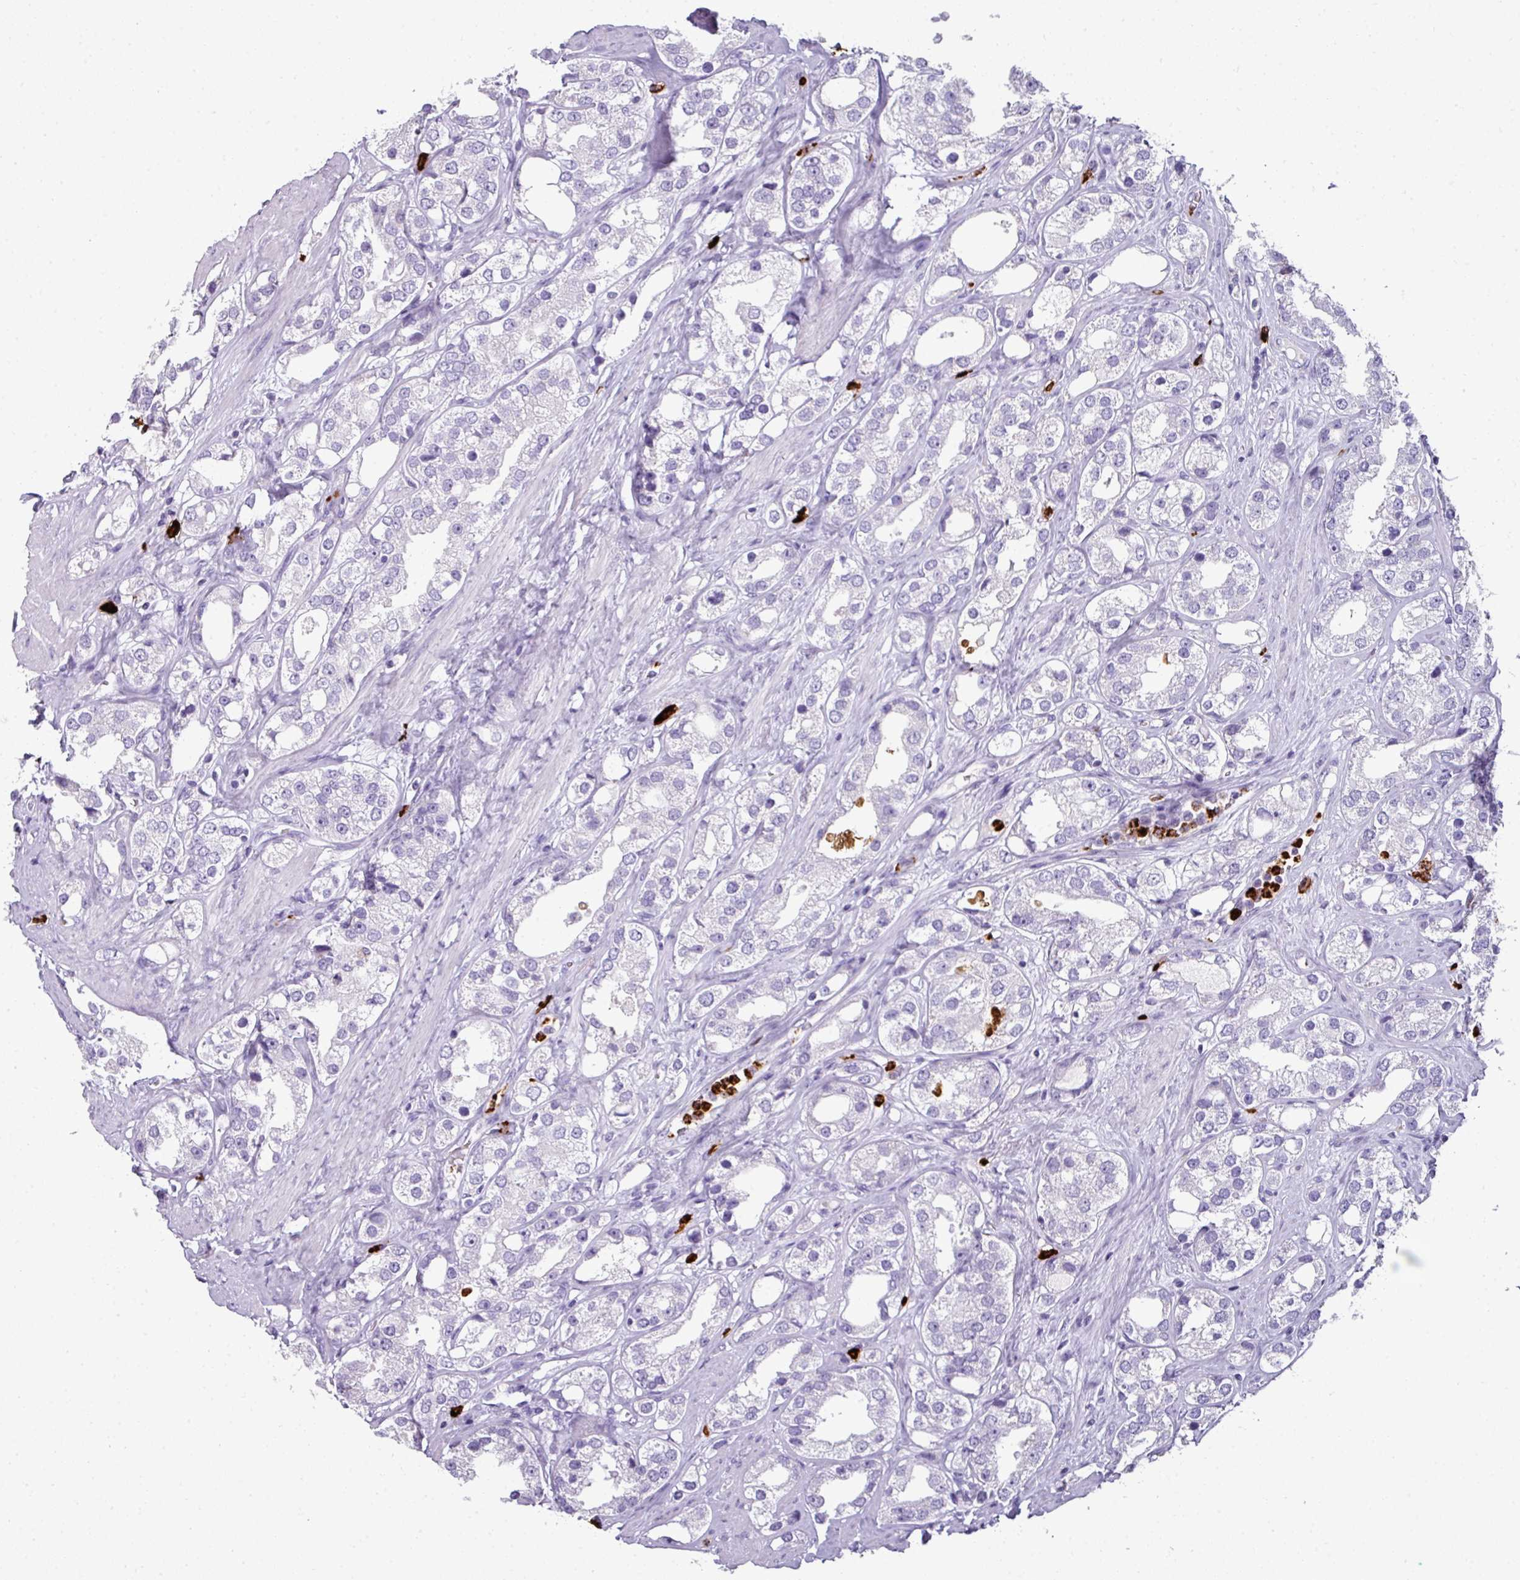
{"staining": {"intensity": "negative", "quantity": "none", "location": "none"}, "tissue": "prostate cancer", "cell_type": "Tumor cells", "image_type": "cancer", "snomed": [{"axis": "morphology", "description": "Adenocarcinoma, NOS"}, {"axis": "topography", "description": "Prostate"}], "caption": "Immunohistochemistry (IHC) of human prostate cancer reveals no staining in tumor cells.", "gene": "CTSG", "patient": {"sex": "male", "age": 79}}